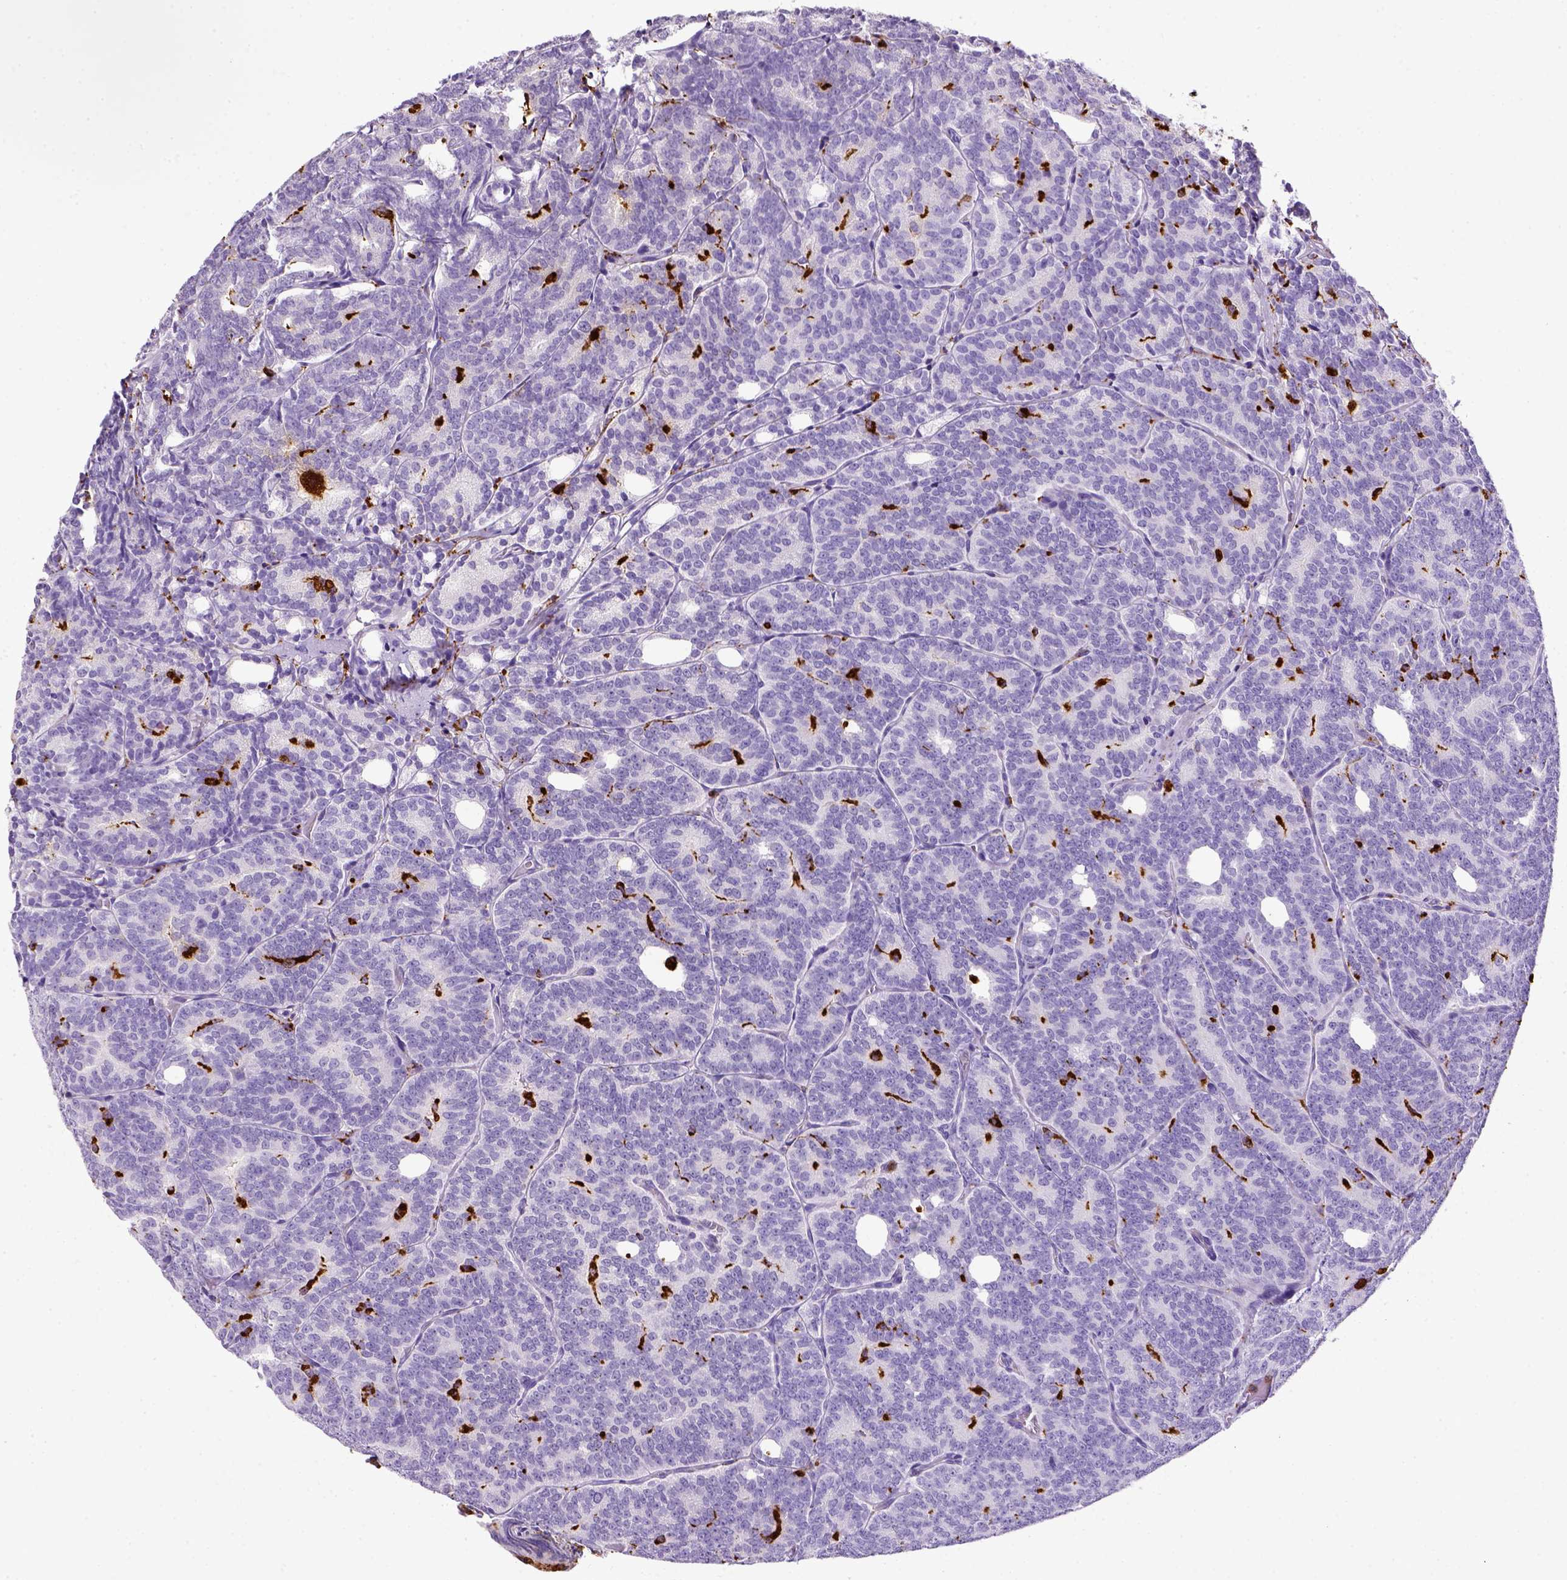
{"staining": {"intensity": "negative", "quantity": "none", "location": "none"}, "tissue": "prostate cancer", "cell_type": "Tumor cells", "image_type": "cancer", "snomed": [{"axis": "morphology", "description": "Adenocarcinoma, High grade"}, {"axis": "topography", "description": "Prostate"}], "caption": "Immunohistochemical staining of human prostate adenocarcinoma (high-grade) exhibits no significant expression in tumor cells.", "gene": "CD68", "patient": {"sex": "male", "age": 53}}